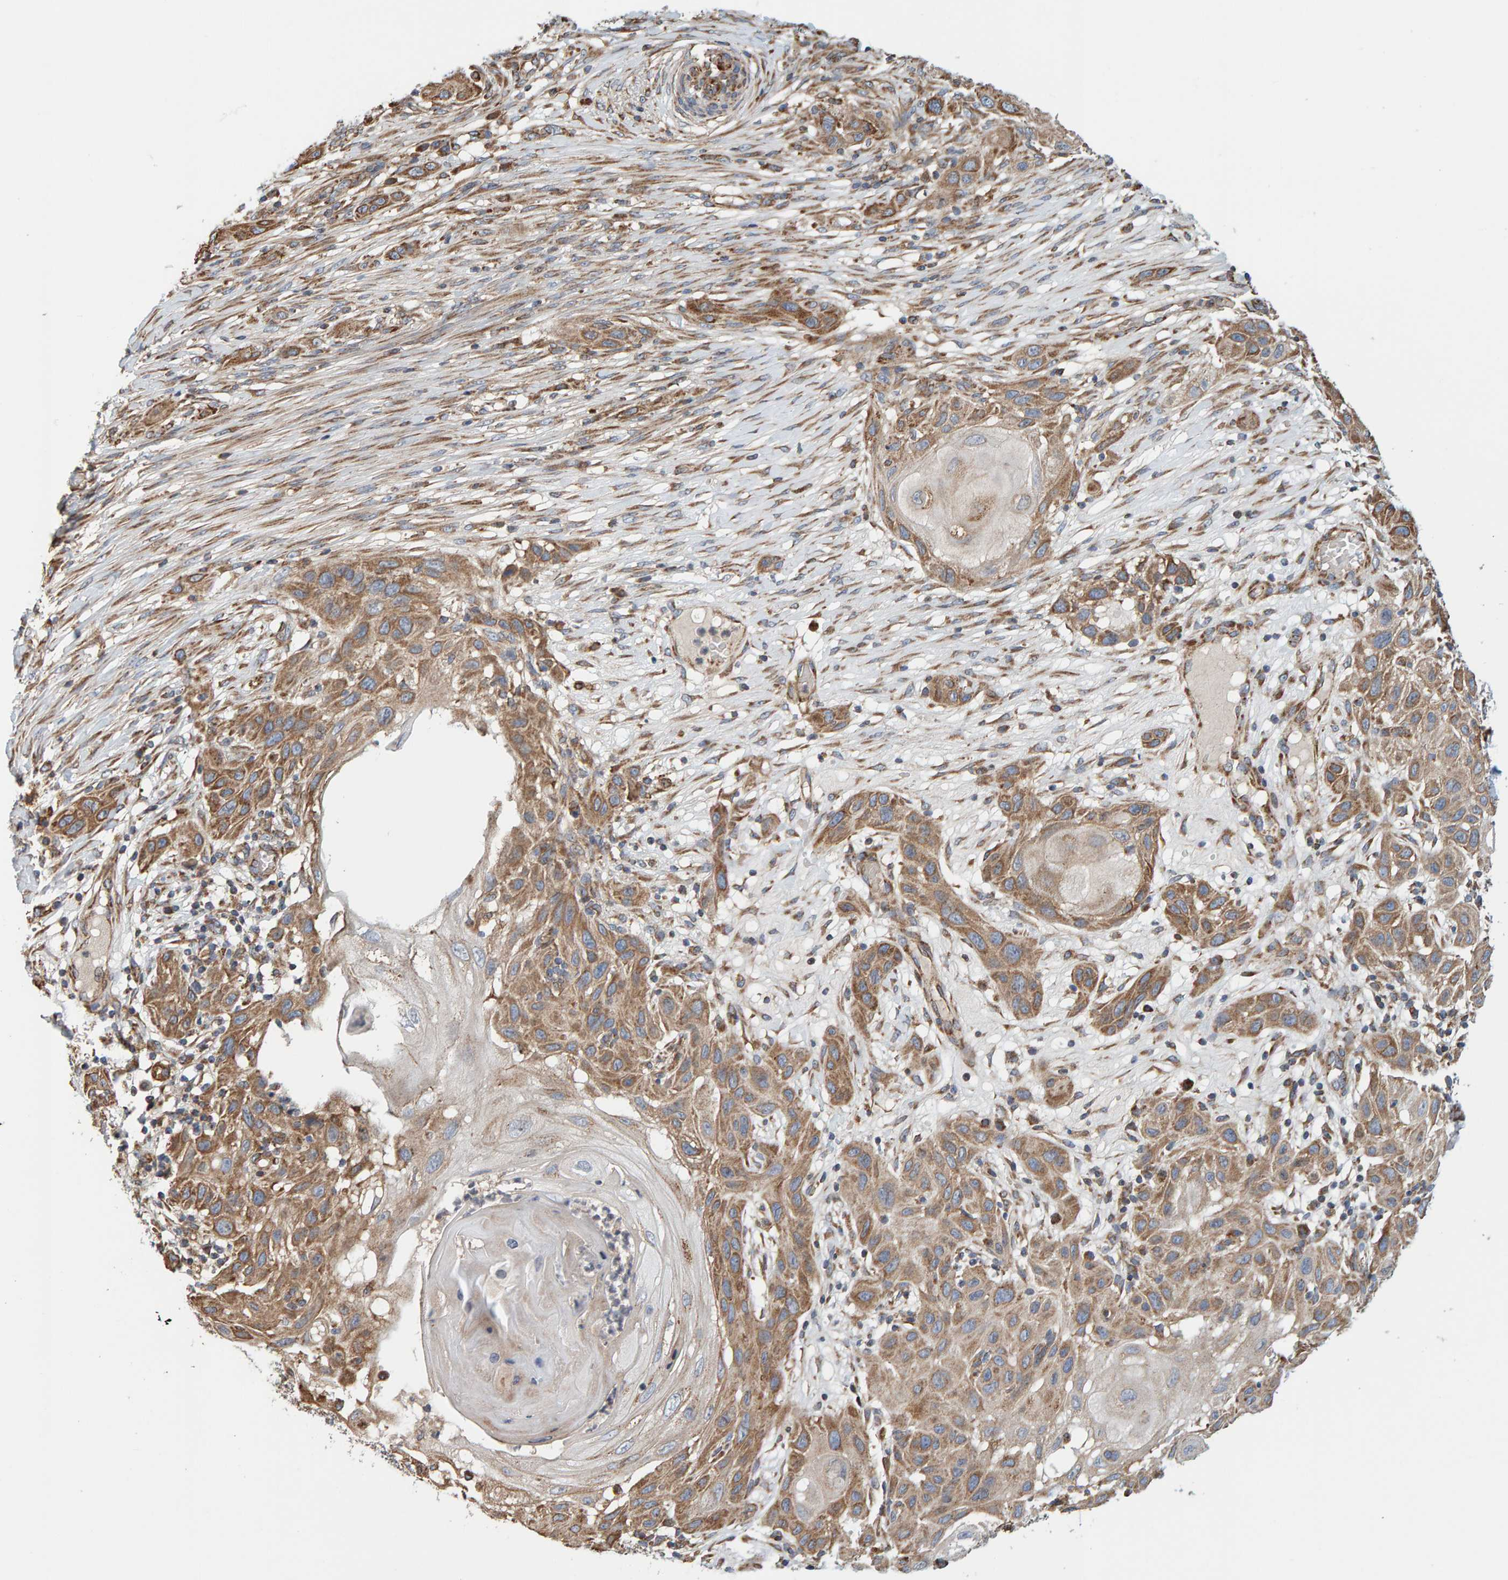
{"staining": {"intensity": "moderate", "quantity": ">75%", "location": "cytoplasmic/membranous"}, "tissue": "skin cancer", "cell_type": "Tumor cells", "image_type": "cancer", "snomed": [{"axis": "morphology", "description": "Squamous cell carcinoma, NOS"}, {"axis": "topography", "description": "Skin"}], "caption": "Immunohistochemistry (DAB) staining of skin cancer shows moderate cytoplasmic/membranous protein positivity in about >75% of tumor cells.", "gene": "MRPL45", "patient": {"sex": "female", "age": 96}}